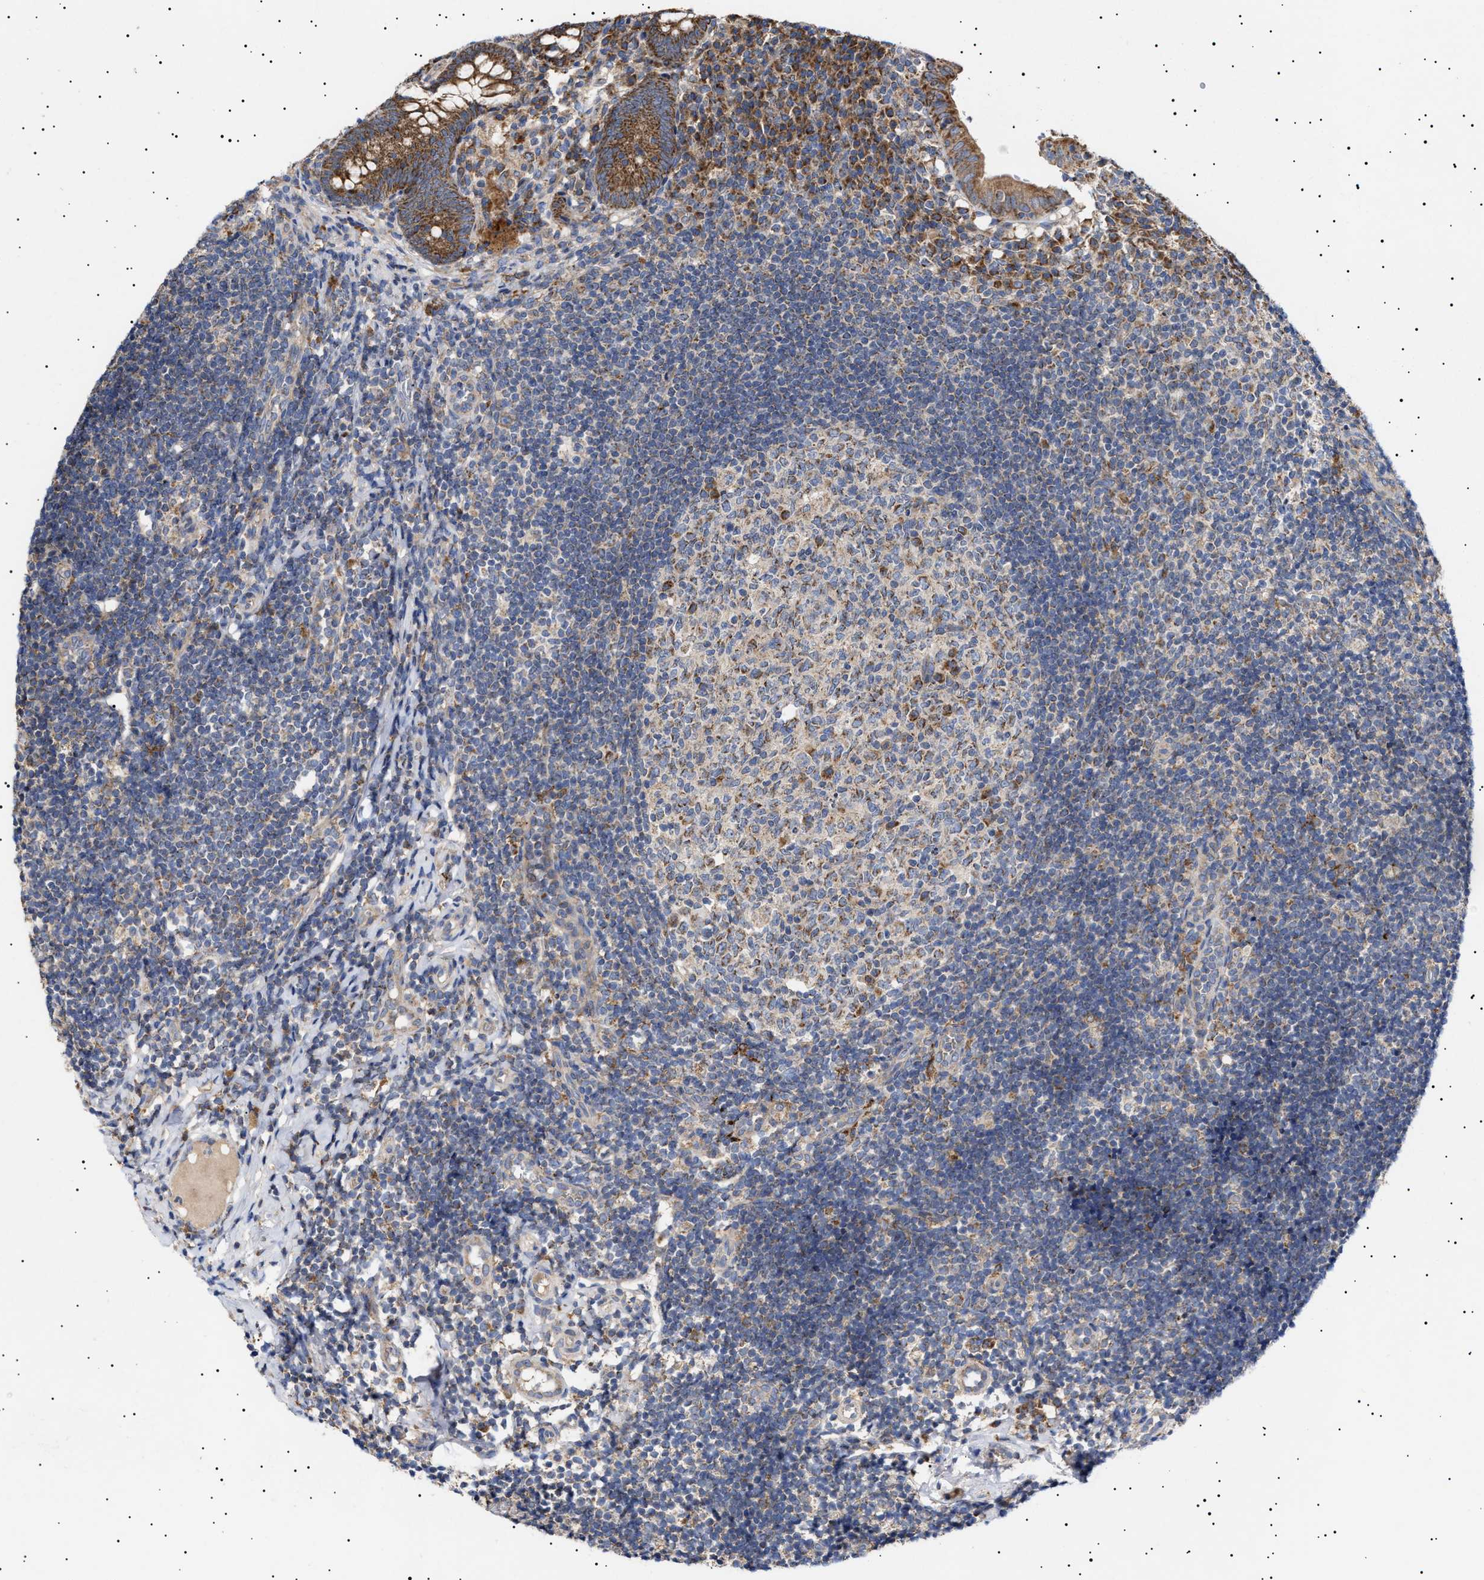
{"staining": {"intensity": "strong", "quantity": ">75%", "location": "cytoplasmic/membranous"}, "tissue": "appendix", "cell_type": "Glandular cells", "image_type": "normal", "snomed": [{"axis": "morphology", "description": "Normal tissue, NOS"}, {"axis": "topography", "description": "Appendix"}], "caption": "Protein expression analysis of unremarkable human appendix reveals strong cytoplasmic/membranous positivity in about >75% of glandular cells. The staining is performed using DAB (3,3'-diaminobenzidine) brown chromogen to label protein expression. The nuclei are counter-stained blue using hematoxylin.", "gene": "MRPL10", "patient": {"sex": "male", "age": 8}}